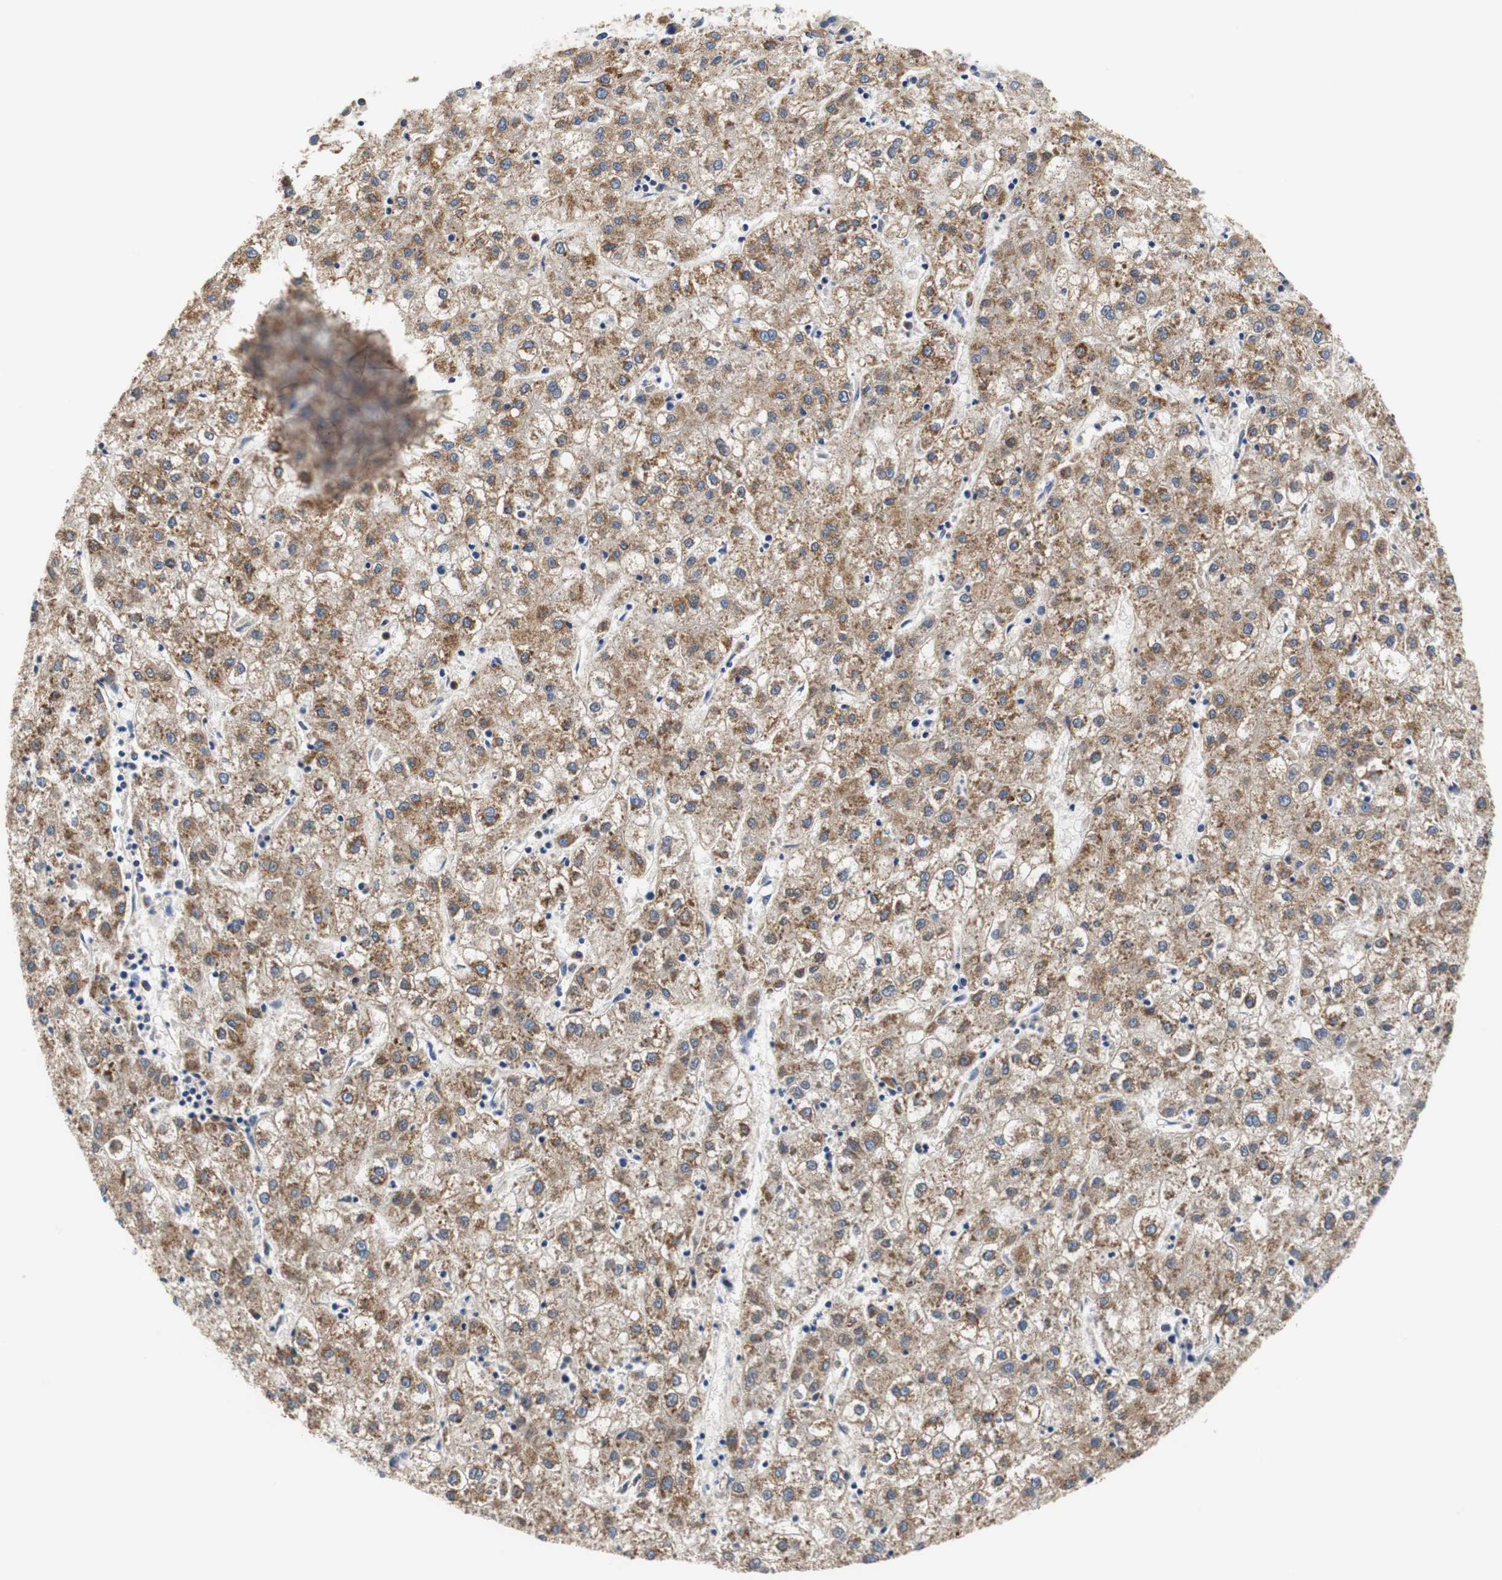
{"staining": {"intensity": "strong", "quantity": ">75%", "location": "cytoplasmic/membranous"}, "tissue": "liver cancer", "cell_type": "Tumor cells", "image_type": "cancer", "snomed": [{"axis": "morphology", "description": "Carcinoma, Hepatocellular, NOS"}, {"axis": "topography", "description": "Liver"}], "caption": "Strong cytoplasmic/membranous protein expression is seen in about >75% of tumor cells in liver hepatocellular carcinoma.", "gene": "VAMP8", "patient": {"sex": "male", "age": 72}}